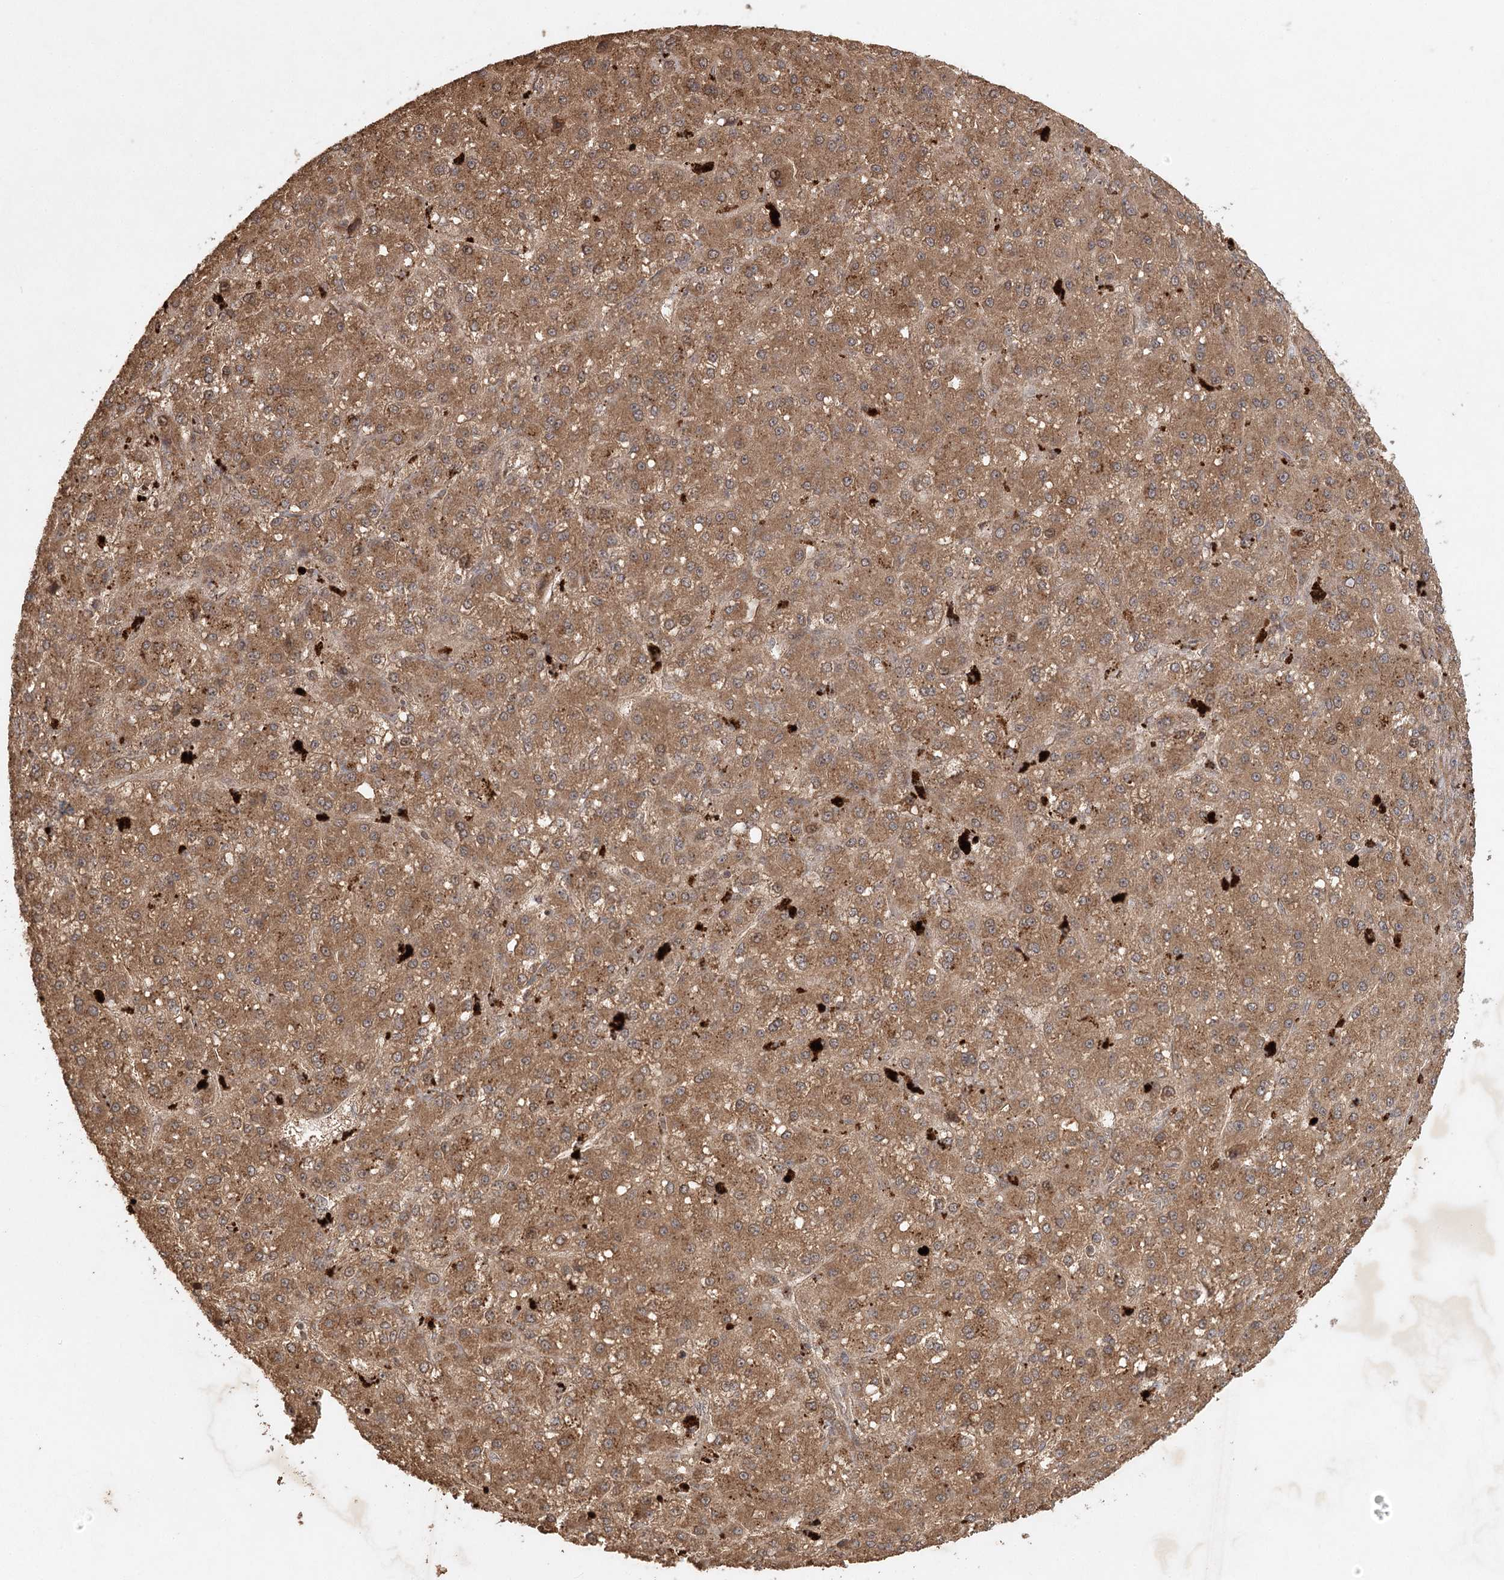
{"staining": {"intensity": "moderate", "quantity": ">75%", "location": "cytoplasmic/membranous"}, "tissue": "liver cancer", "cell_type": "Tumor cells", "image_type": "cancer", "snomed": [{"axis": "morphology", "description": "Carcinoma, Hepatocellular, NOS"}, {"axis": "topography", "description": "Liver"}], "caption": "A brown stain shows moderate cytoplasmic/membranous staining of a protein in liver hepatocellular carcinoma tumor cells.", "gene": "ARL13A", "patient": {"sex": "male", "age": 67}}